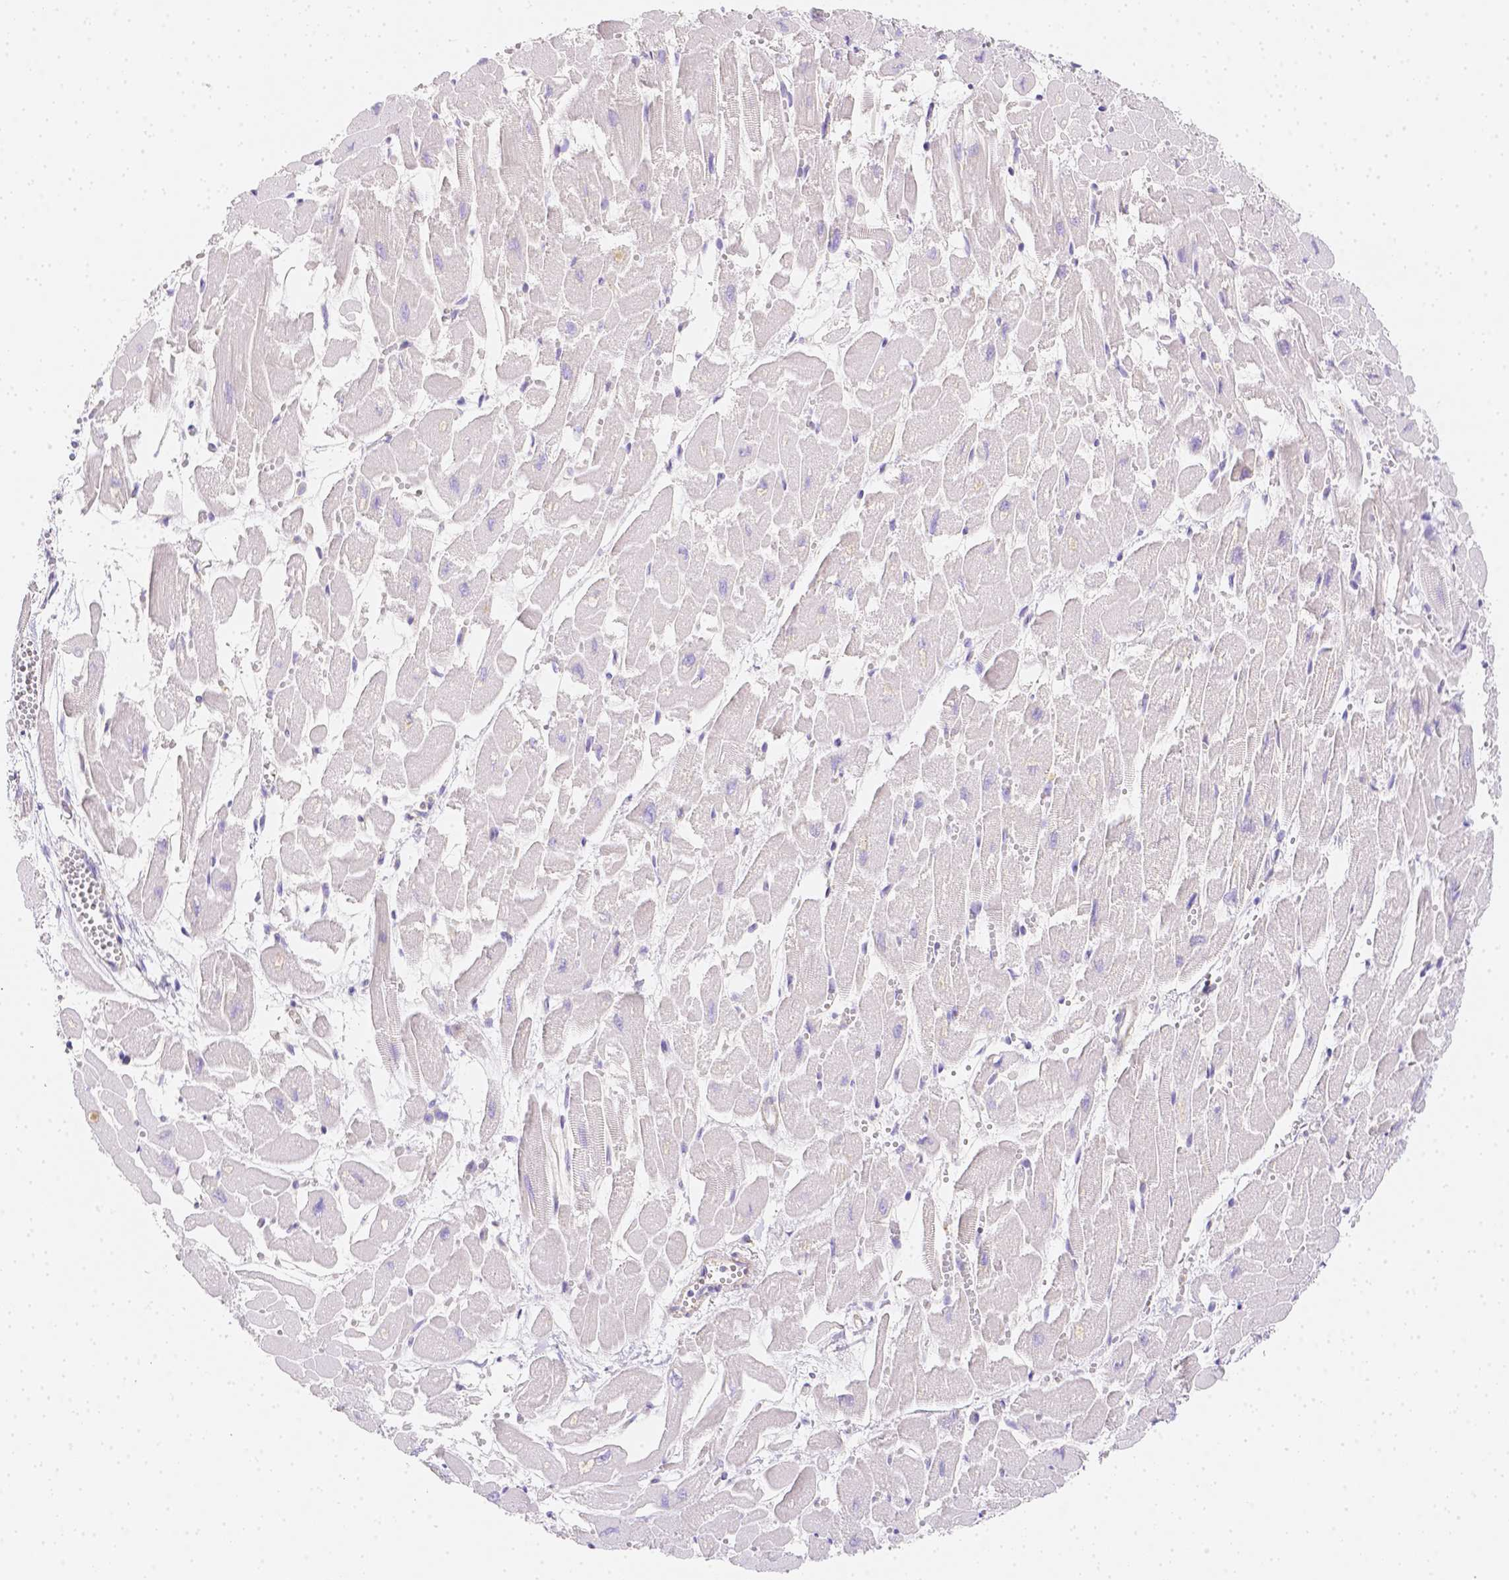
{"staining": {"intensity": "negative", "quantity": "none", "location": "none"}, "tissue": "heart muscle", "cell_type": "Cardiomyocytes", "image_type": "normal", "snomed": [{"axis": "morphology", "description": "Normal tissue, NOS"}, {"axis": "topography", "description": "Heart"}], "caption": "The image exhibits no staining of cardiomyocytes in normal heart muscle. (Immunohistochemistry (ihc), brightfield microscopy, high magnification).", "gene": "ASAH2B", "patient": {"sex": "female", "age": 52}}